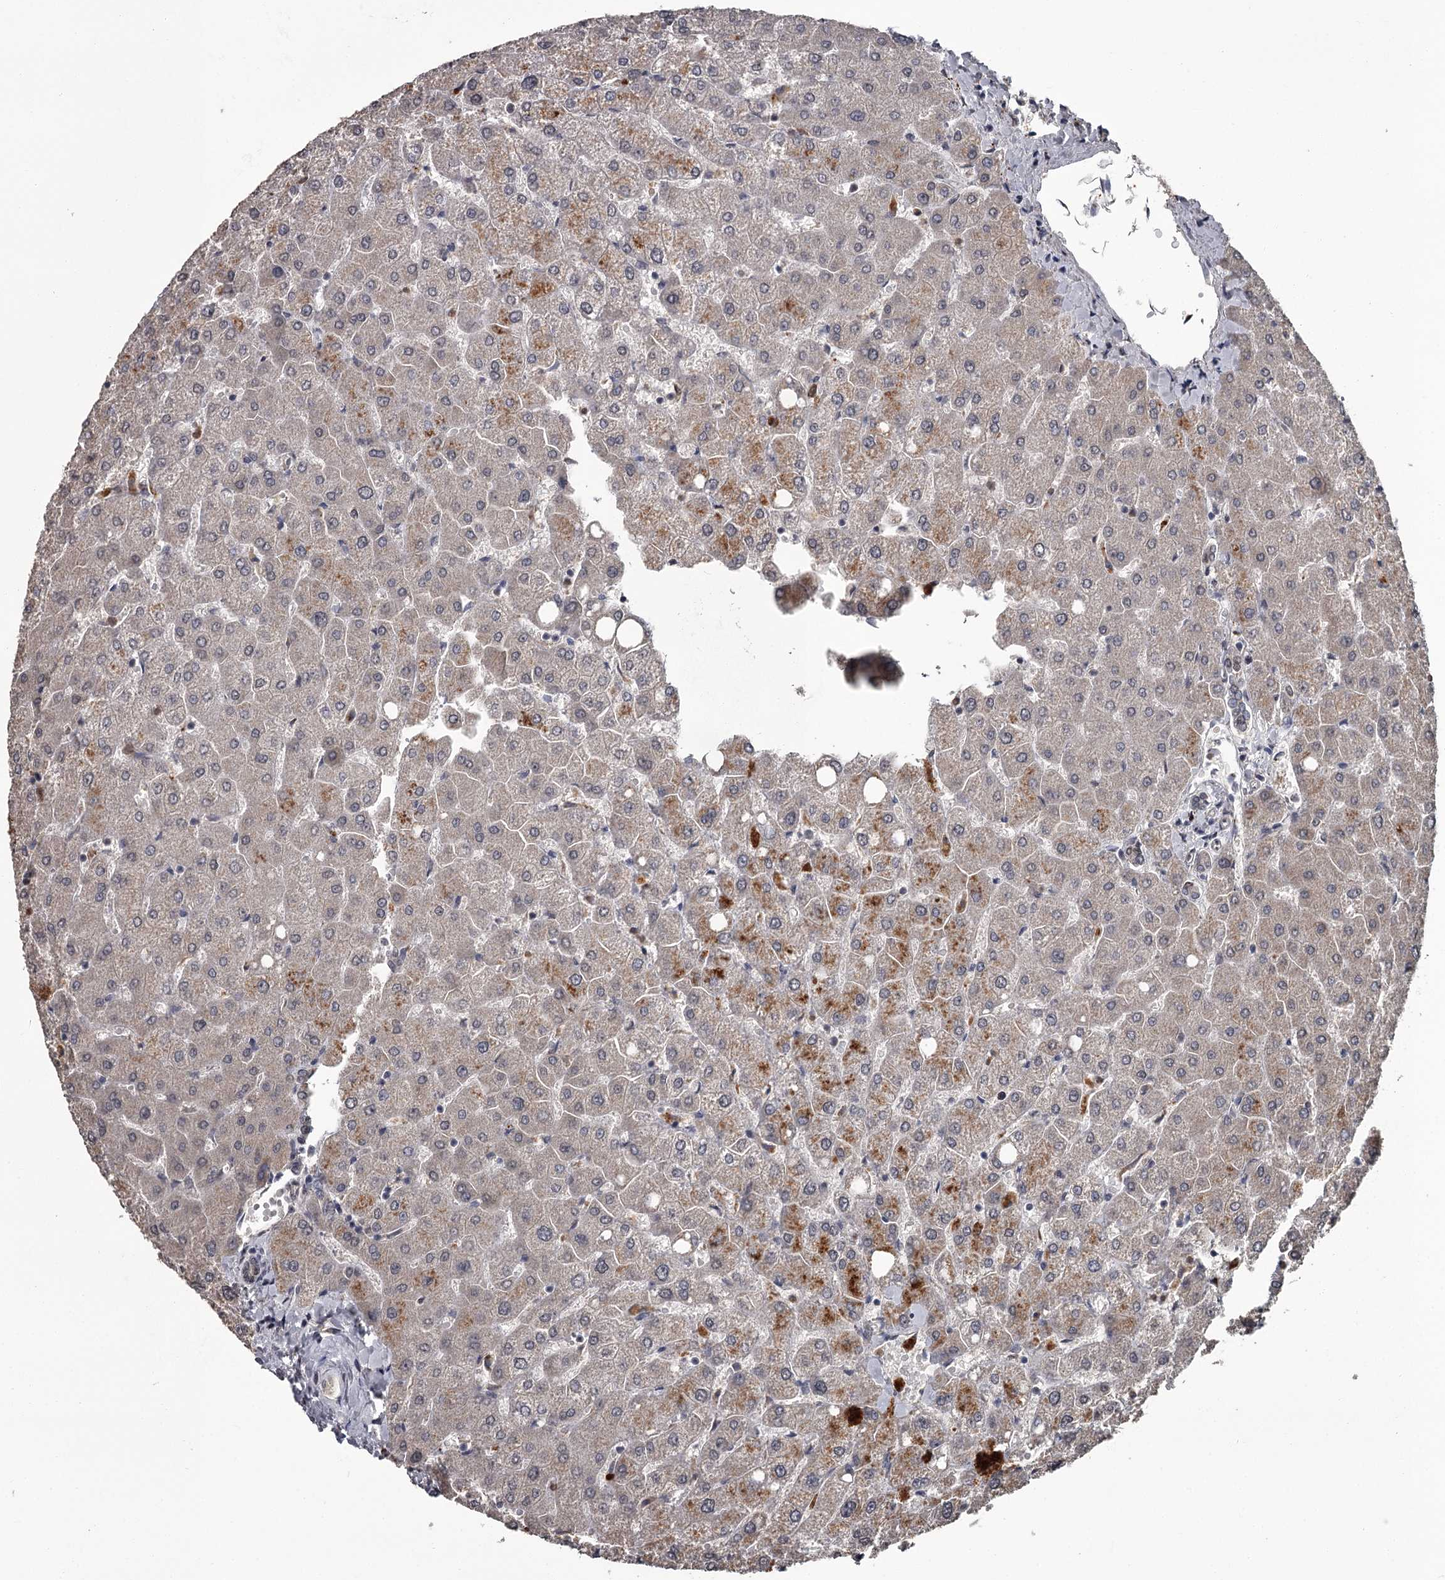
{"staining": {"intensity": "negative", "quantity": "none", "location": "none"}, "tissue": "liver", "cell_type": "Cholangiocytes", "image_type": "normal", "snomed": [{"axis": "morphology", "description": "Normal tissue, NOS"}, {"axis": "topography", "description": "Liver"}], "caption": "An immunohistochemistry photomicrograph of normal liver is shown. There is no staining in cholangiocytes of liver. (DAB immunohistochemistry visualized using brightfield microscopy, high magnification).", "gene": "PRPF40B", "patient": {"sex": "female", "age": 54}}